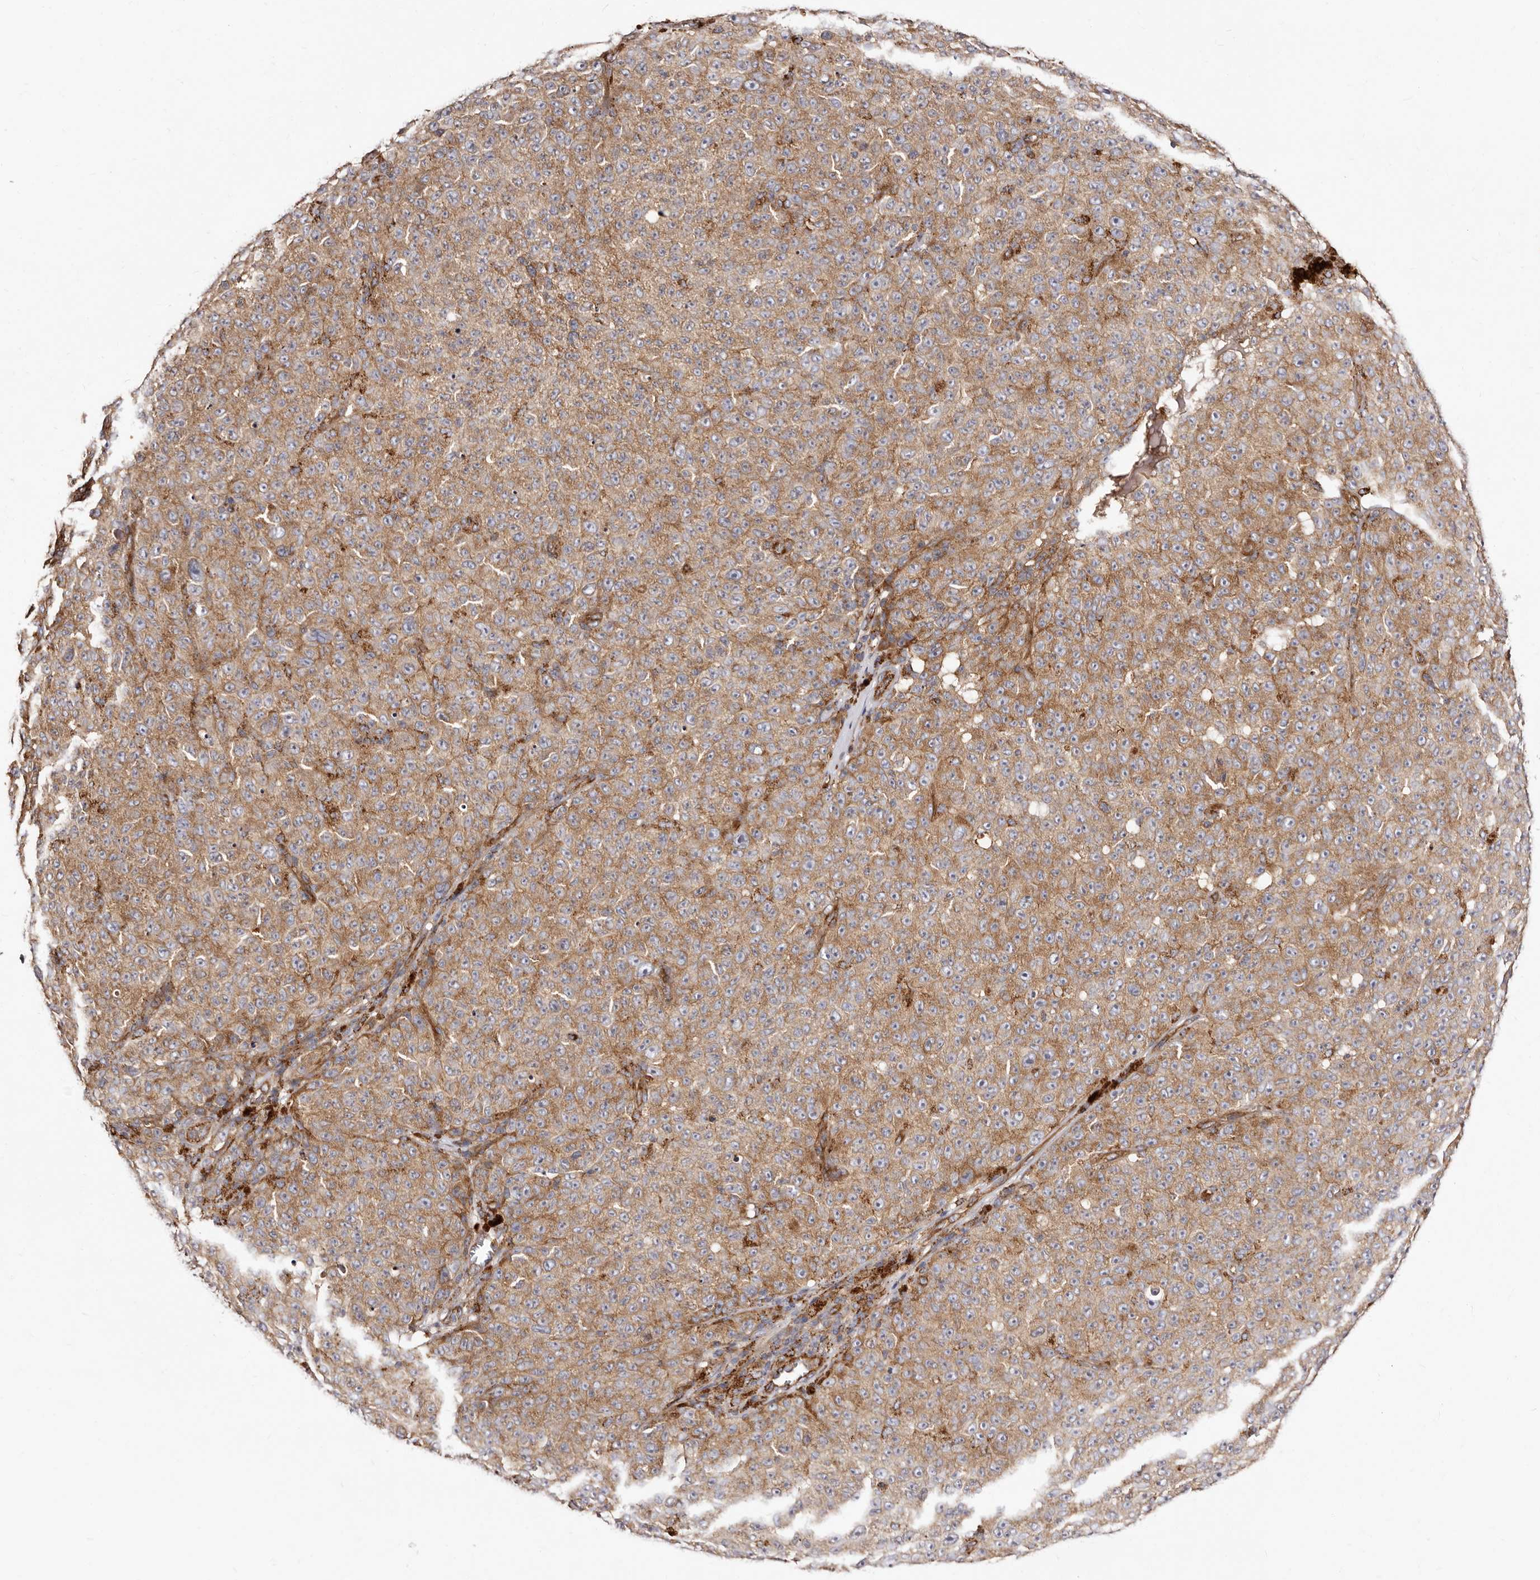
{"staining": {"intensity": "moderate", "quantity": ">75%", "location": "cytoplasmic/membranous"}, "tissue": "melanoma", "cell_type": "Tumor cells", "image_type": "cancer", "snomed": [{"axis": "morphology", "description": "Malignant melanoma, NOS"}, {"axis": "topography", "description": "Skin"}], "caption": "IHC of human melanoma reveals medium levels of moderate cytoplasmic/membranous positivity in approximately >75% of tumor cells. (Brightfield microscopy of DAB IHC at high magnification).", "gene": "LUZP1", "patient": {"sex": "female", "age": 82}}